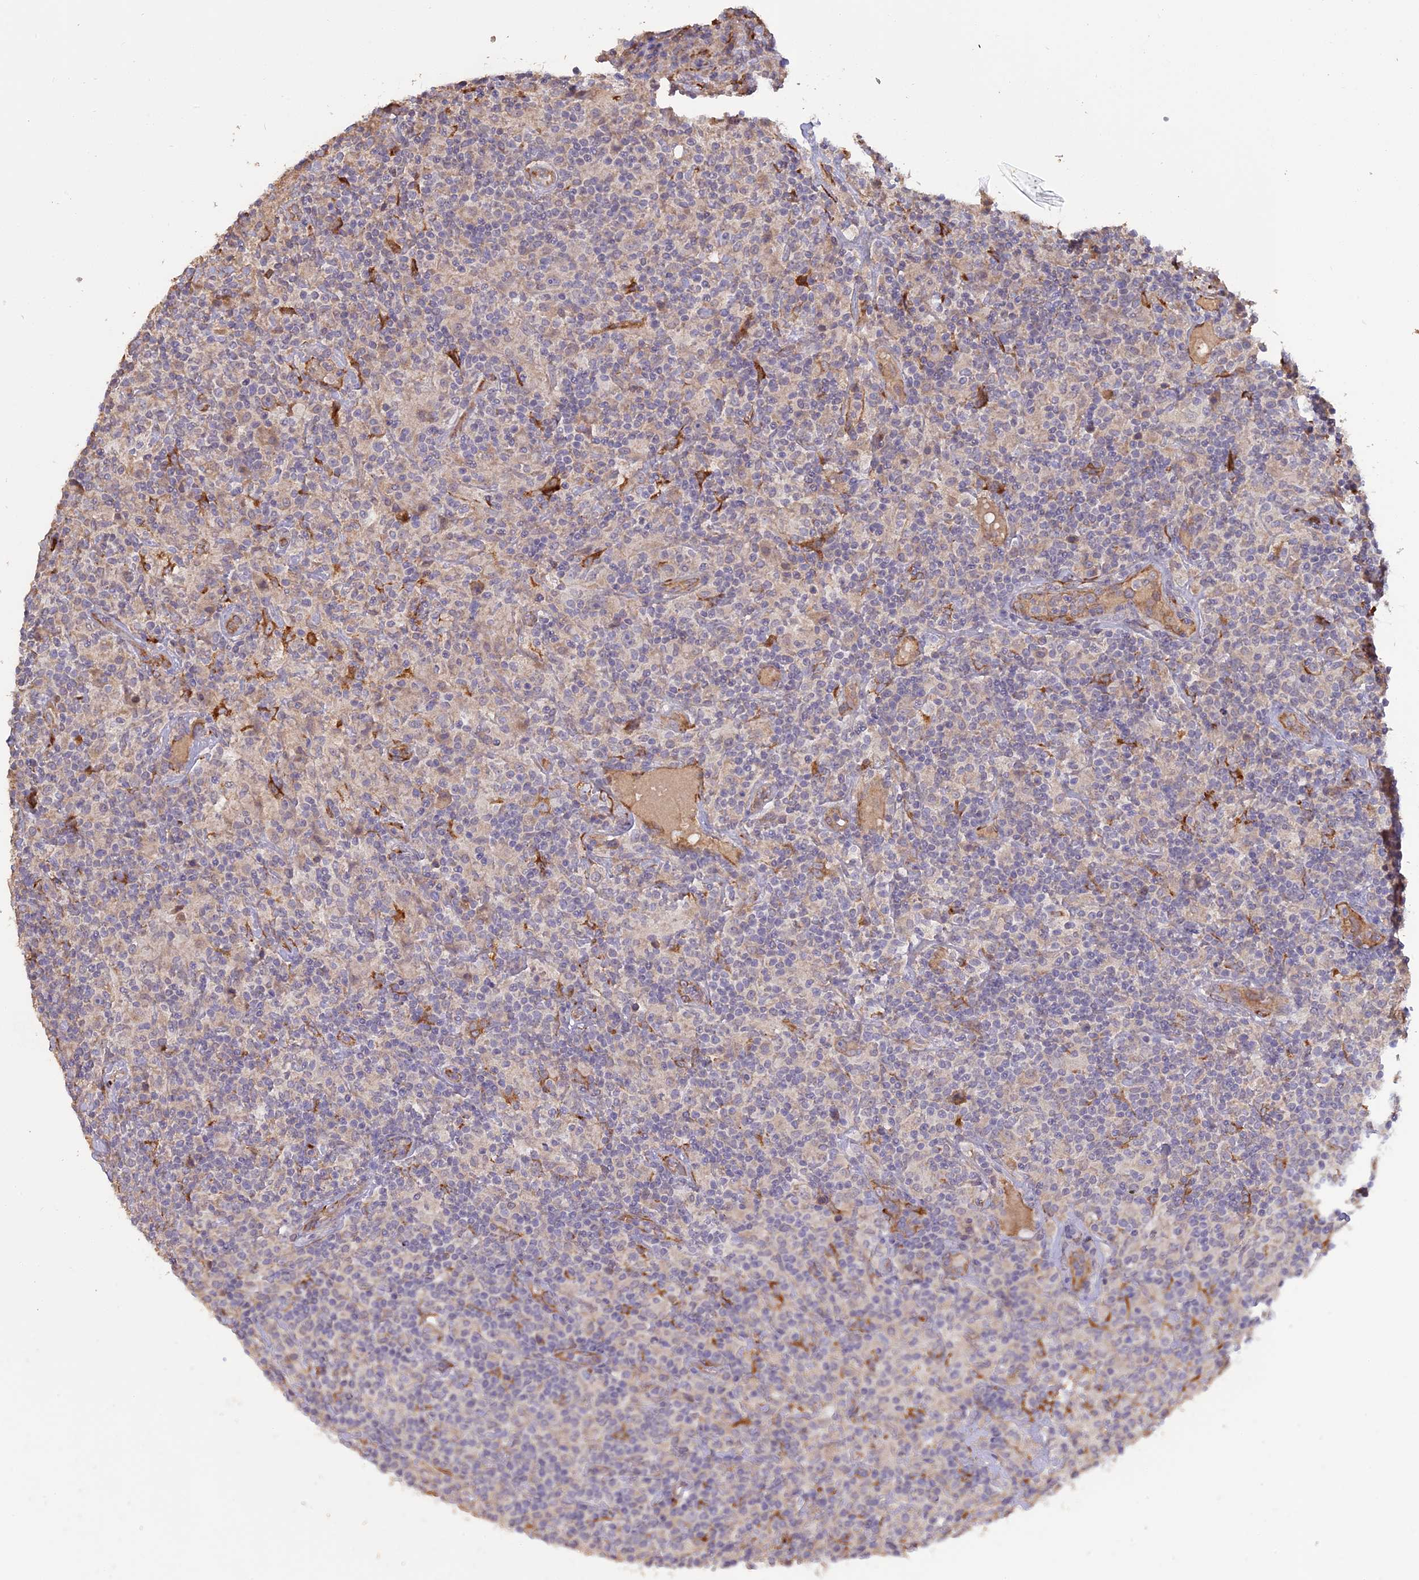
{"staining": {"intensity": "negative", "quantity": "none", "location": "none"}, "tissue": "lymphoma", "cell_type": "Tumor cells", "image_type": "cancer", "snomed": [{"axis": "morphology", "description": "Hodgkin's disease, NOS"}, {"axis": "topography", "description": "Lymph node"}], "caption": "There is no significant expression in tumor cells of lymphoma.", "gene": "PPIC", "patient": {"sex": "male", "age": 70}}